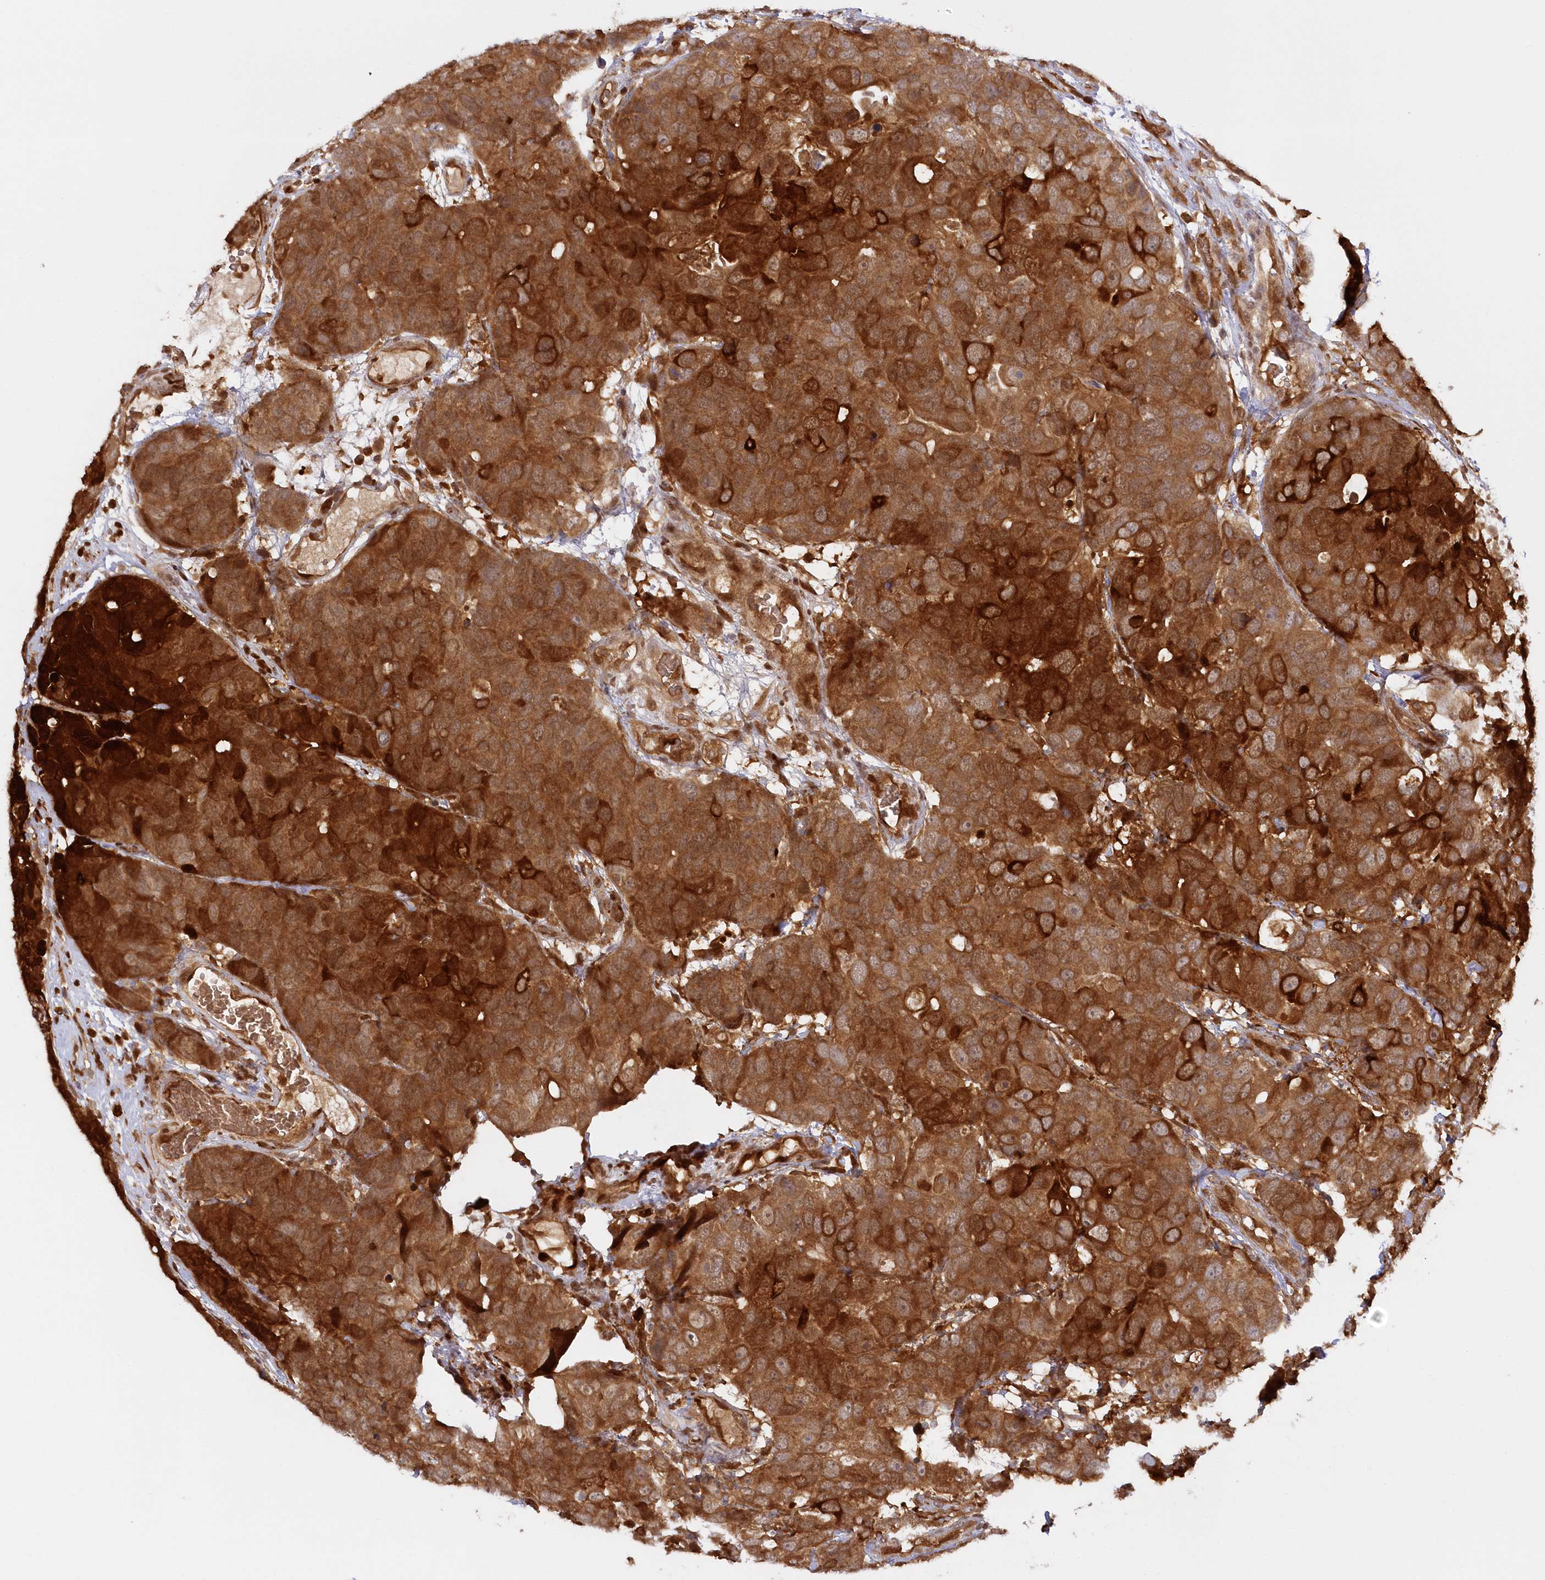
{"staining": {"intensity": "strong", "quantity": ">75%", "location": "cytoplasmic/membranous"}, "tissue": "breast cancer", "cell_type": "Tumor cells", "image_type": "cancer", "snomed": [{"axis": "morphology", "description": "Duct carcinoma"}, {"axis": "topography", "description": "Breast"}], "caption": "A brown stain highlights strong cytoplasmic/membranous staining of a protein in invasive ductal carcinoma (breast) tumor cells.", "gene": "GBE1", "patient": {"sex": "female", "age": 83}}